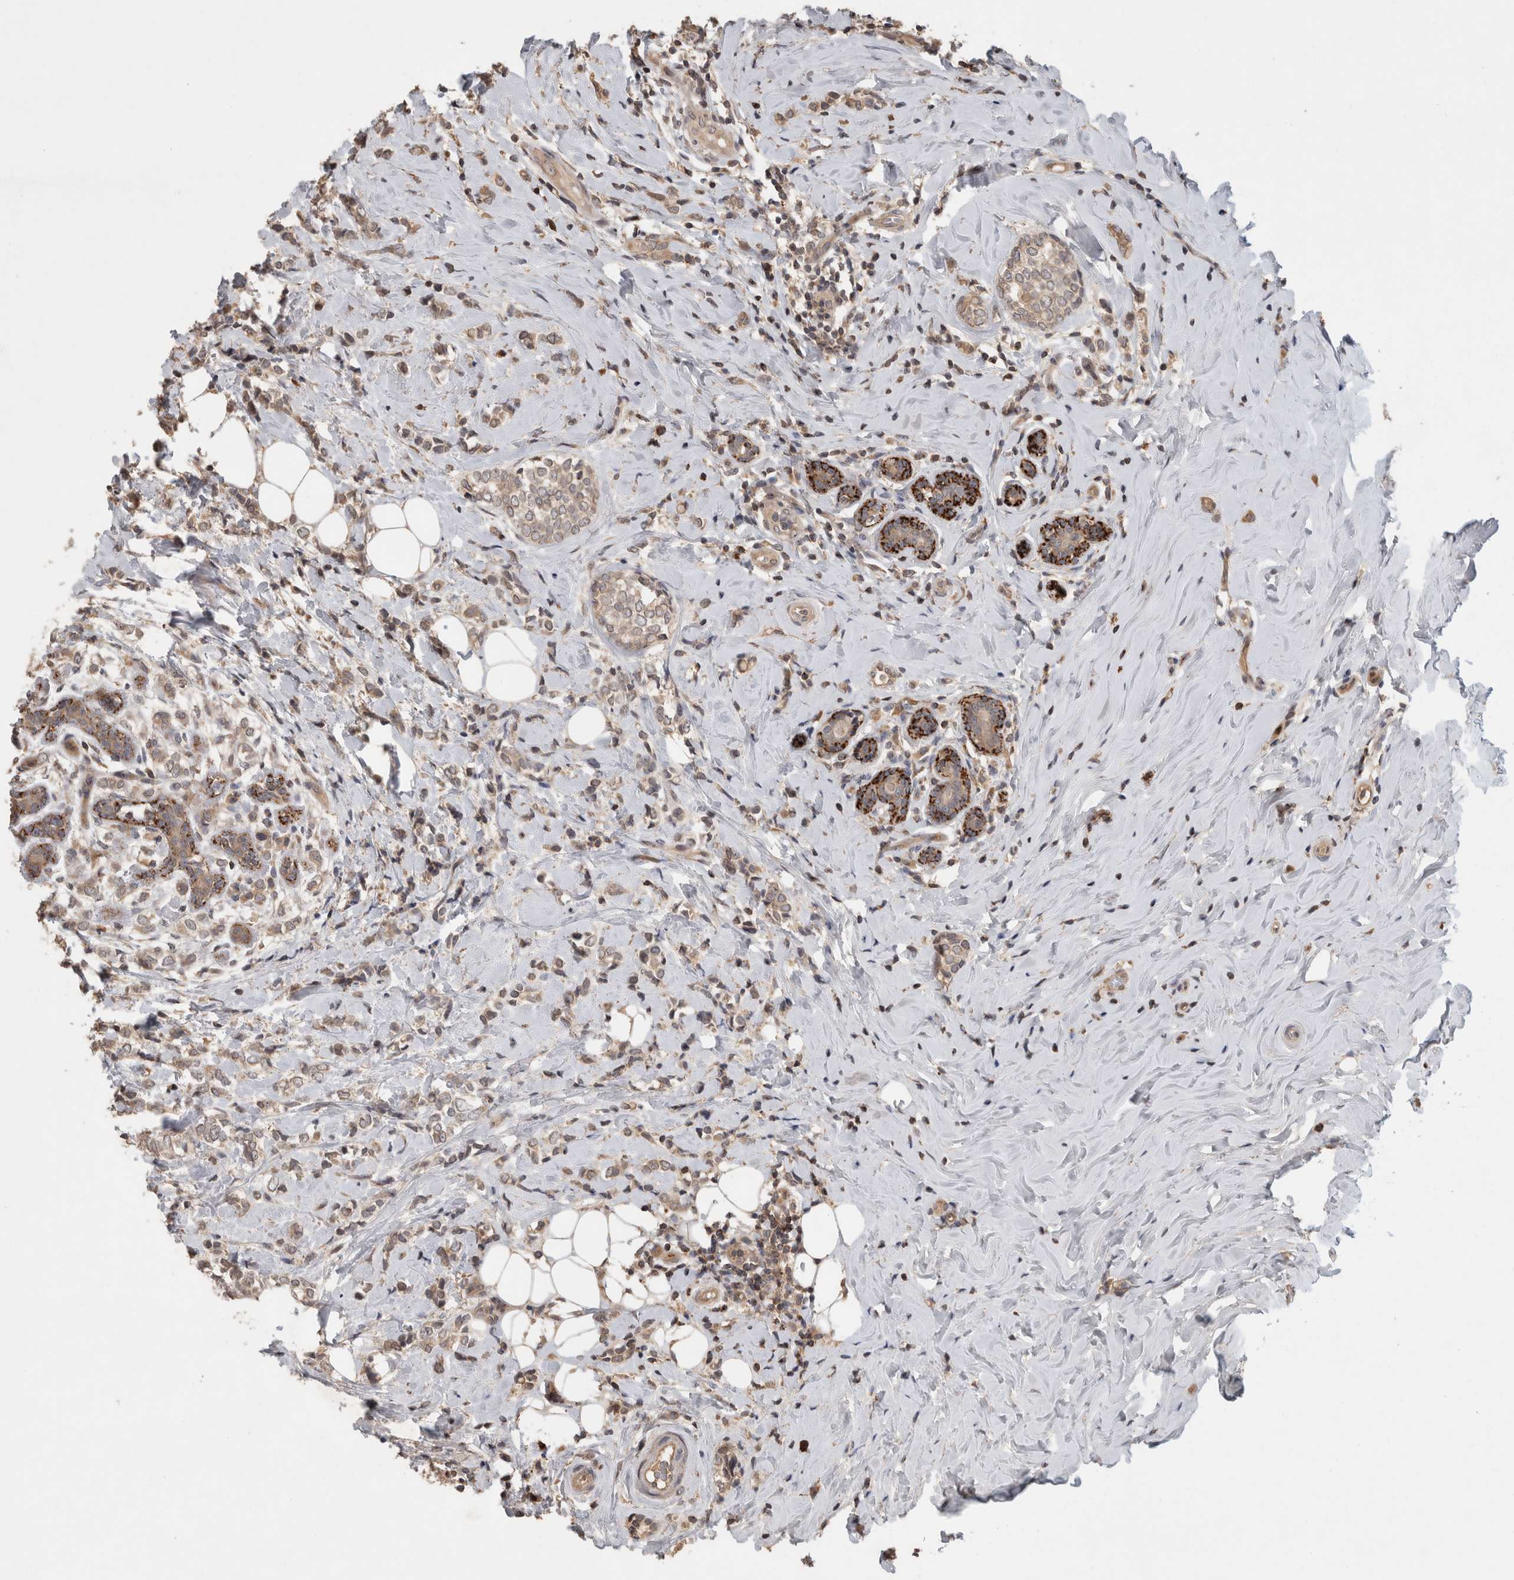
{"staining": {"intensity": "weak", "quantity": ">75%", "location": "cytoplasmic/membranous"}, "tissue": "breast cancer", "cell_type": "Tumor cells", "image_type": "cancer", "snomed": [{"axis": "morphology", "description": "Normal tissue, NOS"}, {"axis": "morphology", "description": "Lobular carcinoma"}, {"axis": "topography", "description": "Breast"}], "caption": "IHC (DAB) staining of lobular carcinoma (breast) exhibits weak cytoplasmic/membranous protein positivity in about >75% of tumor cells.", "gene": "SERAC1", "patient": {"sex": "female", "age": 47}}